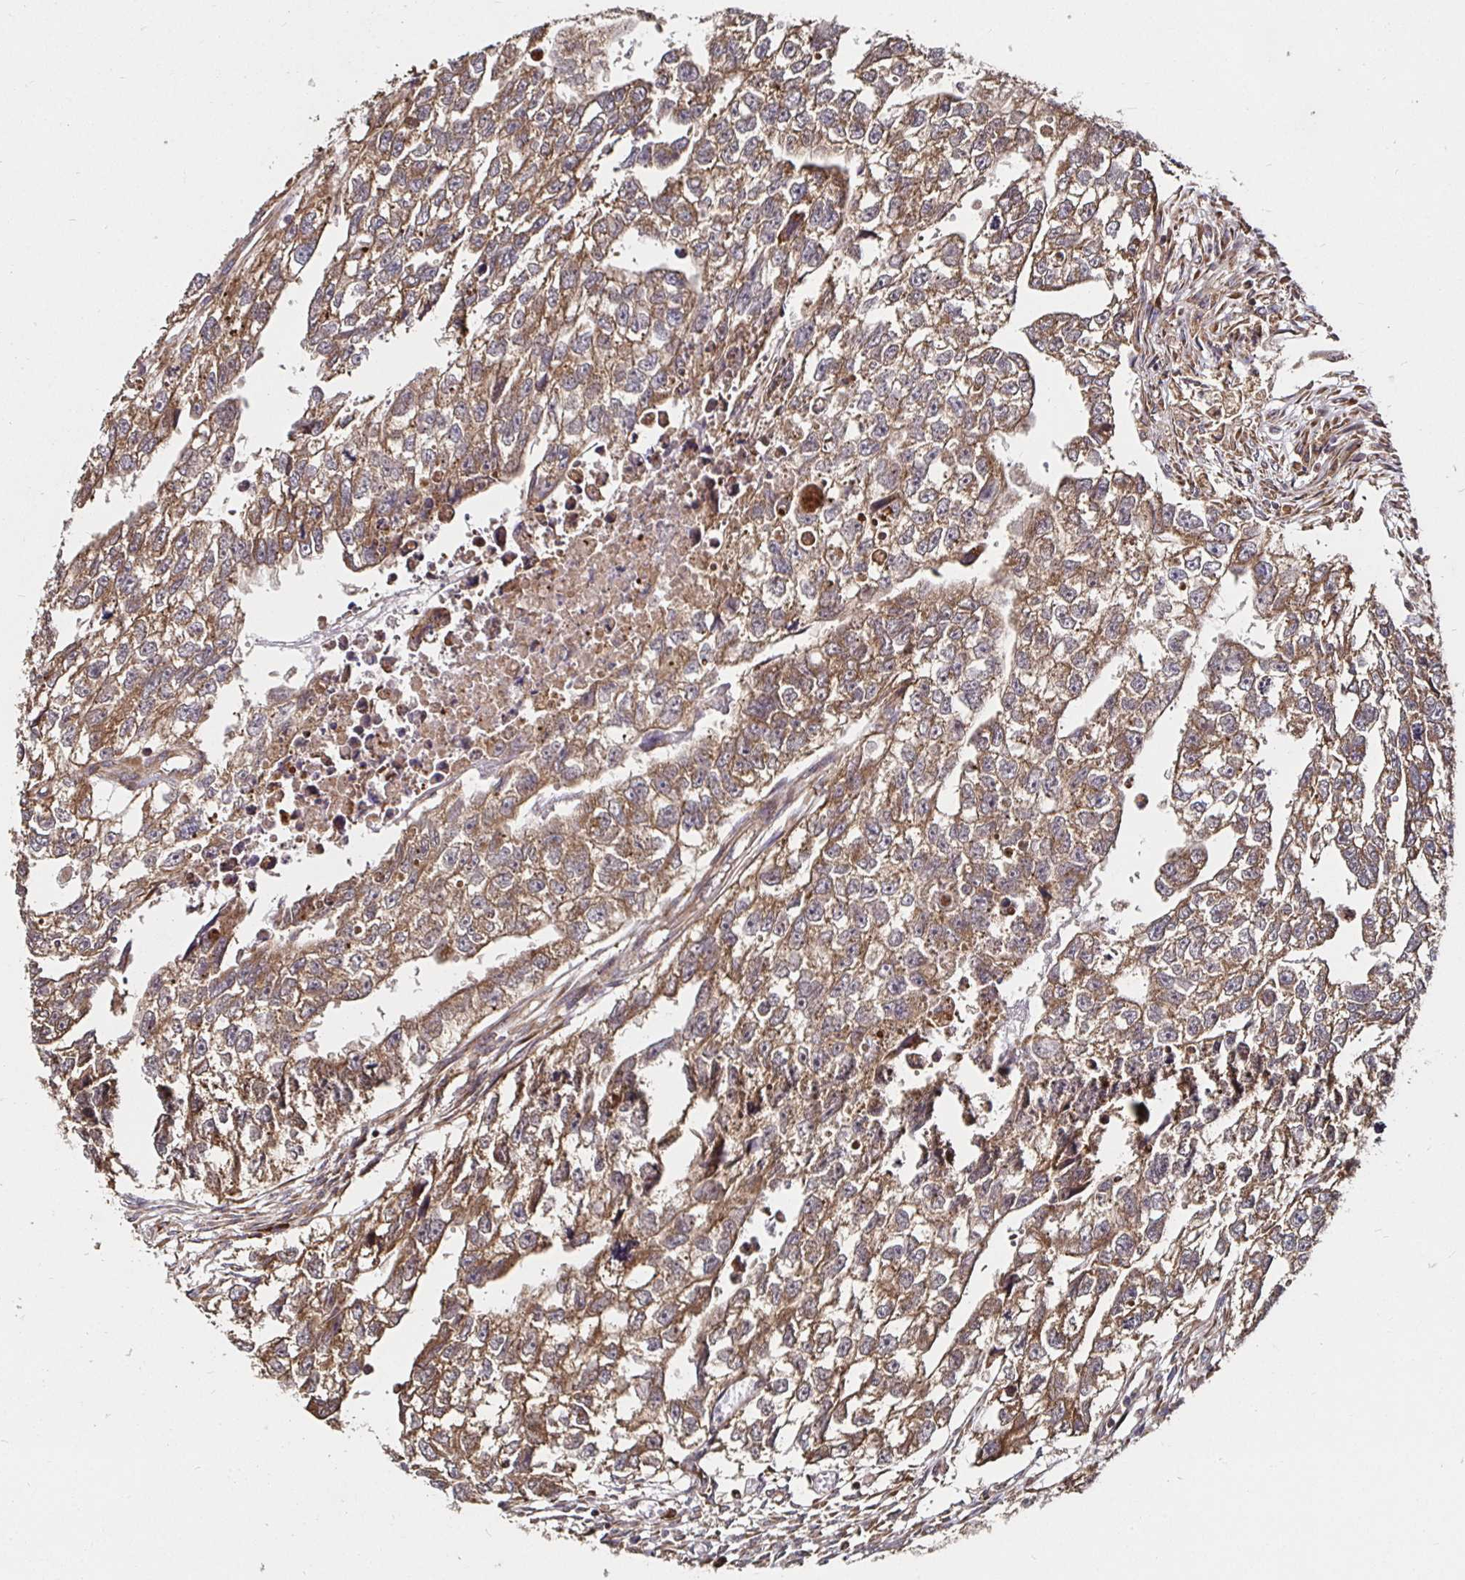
{"staining": {"intensity": "moderate", "quantity": ">75%", "location": "cytoplasmic/membranous"}, "tissue": "testis cancer", "cell_type": "Tumor cells", "image_type": "cancer", "snomed": [{"axis": "morphology", "description": "Carcinoma, Embryonal, NOS"}, {"axis": "morphology", "description": "Teratoma, malignant, NOS"}, {"axis": "topography", "description": "Testis"}], "caption": "This is a photomicrograph of immunohistochemistry (IHC) staining of testis teratoma (malignant), which shows moderate expression in the cytoplasmic/membranous of tumor cells.", "gene": "MLST8", "patient": {"sex": "male", "age": 44}}